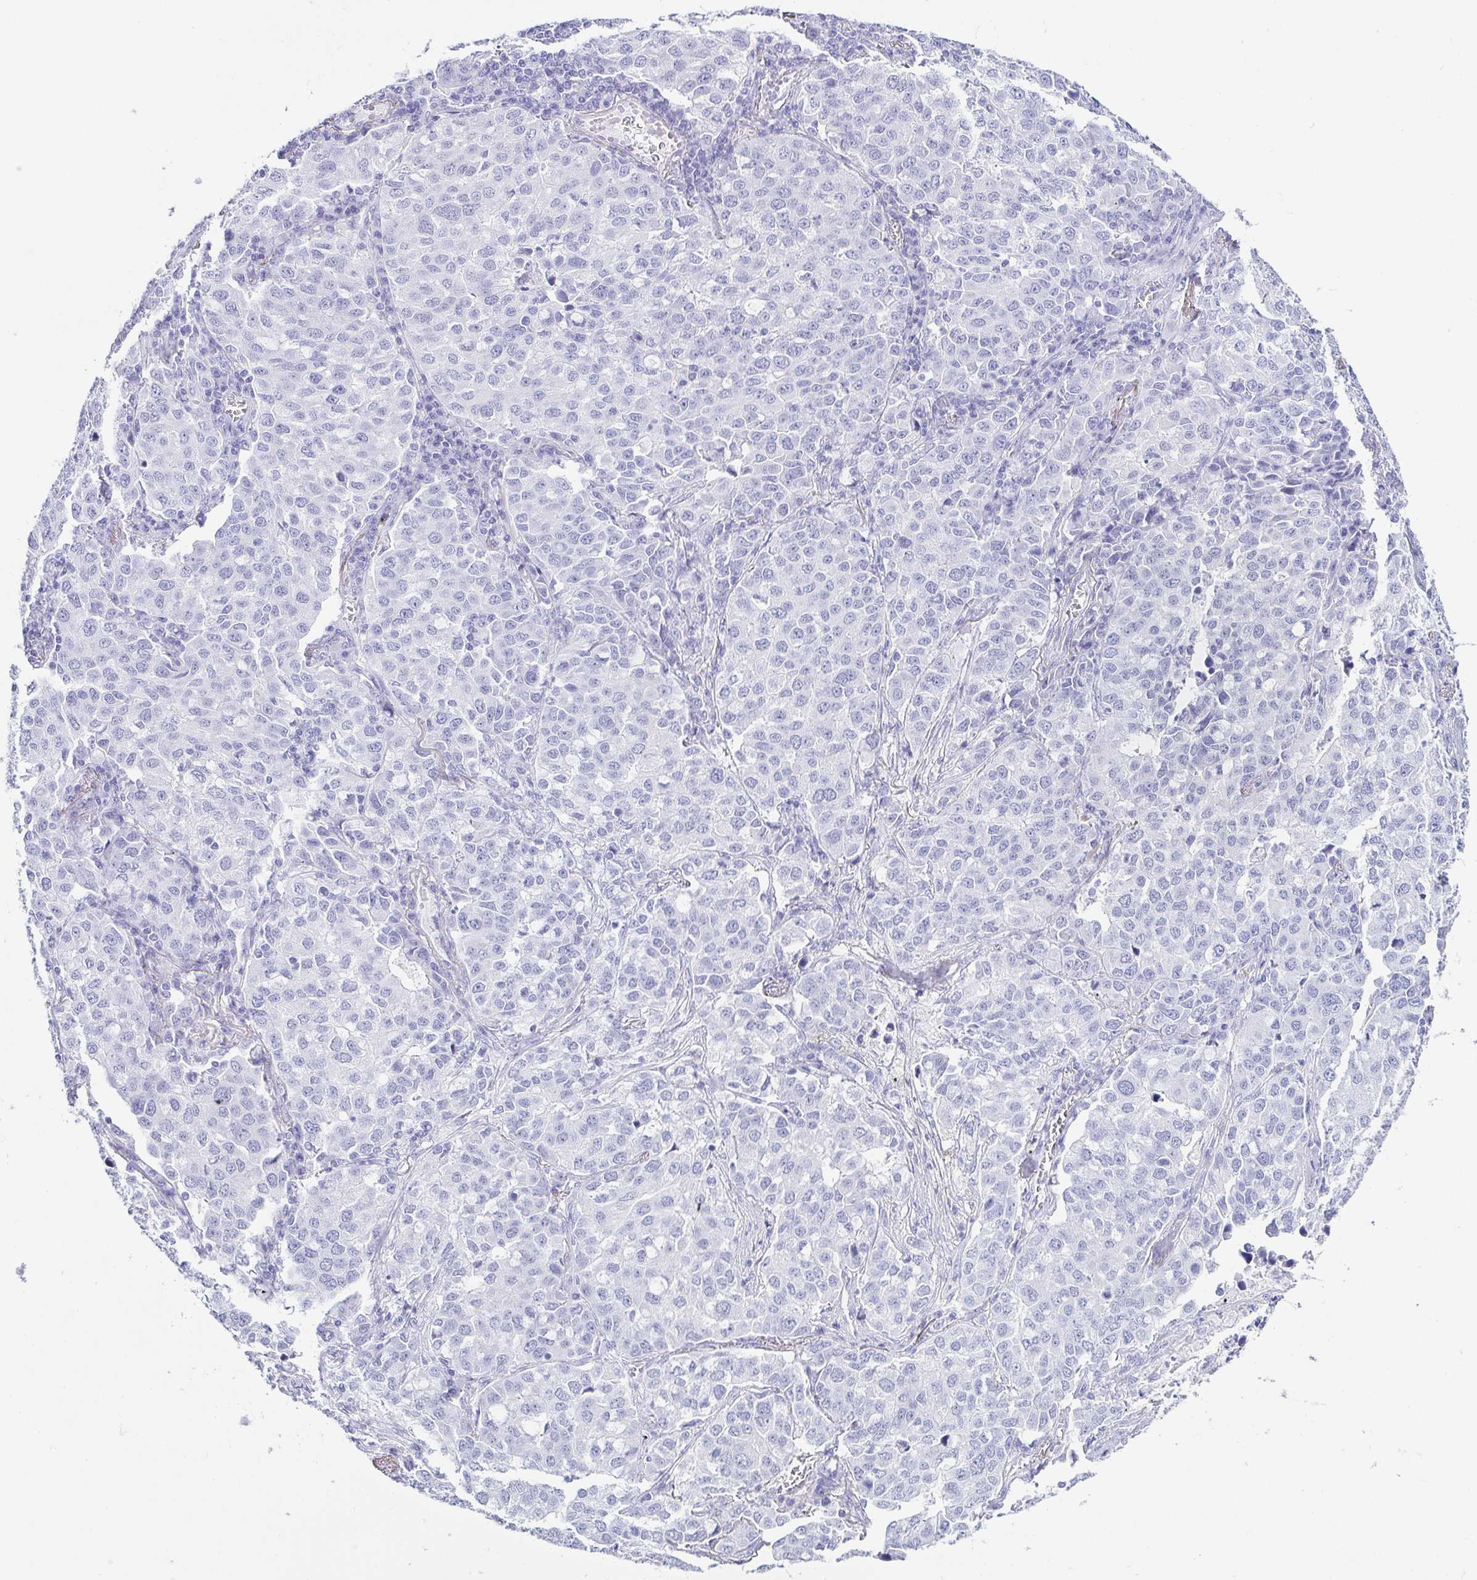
{"staining": {"intensity": "negative", "quantity": "none", "location": "none"}, "tissue": "lung cancer", "cell_type": "Tumor cells", "image_type": "cancer", "snomed": [{"axis": "morphology", "description": "Adenocarcinoma, NOS"}, {"axis": "morphology", "description": "Adenocarcinoma, metastatic, NOS"}, {"axis": "topography", "description": "Lymph node"}, {"axis": "topography", "description": "Lung"}], "caption": "This image is of lung cancer stained with IHC to label a protein in brown with the nuclei are counter-stained blue. There is no staining in tumor cells.", "gene": "CD164L2", "patient": {"sex": "female", "age": 65}}